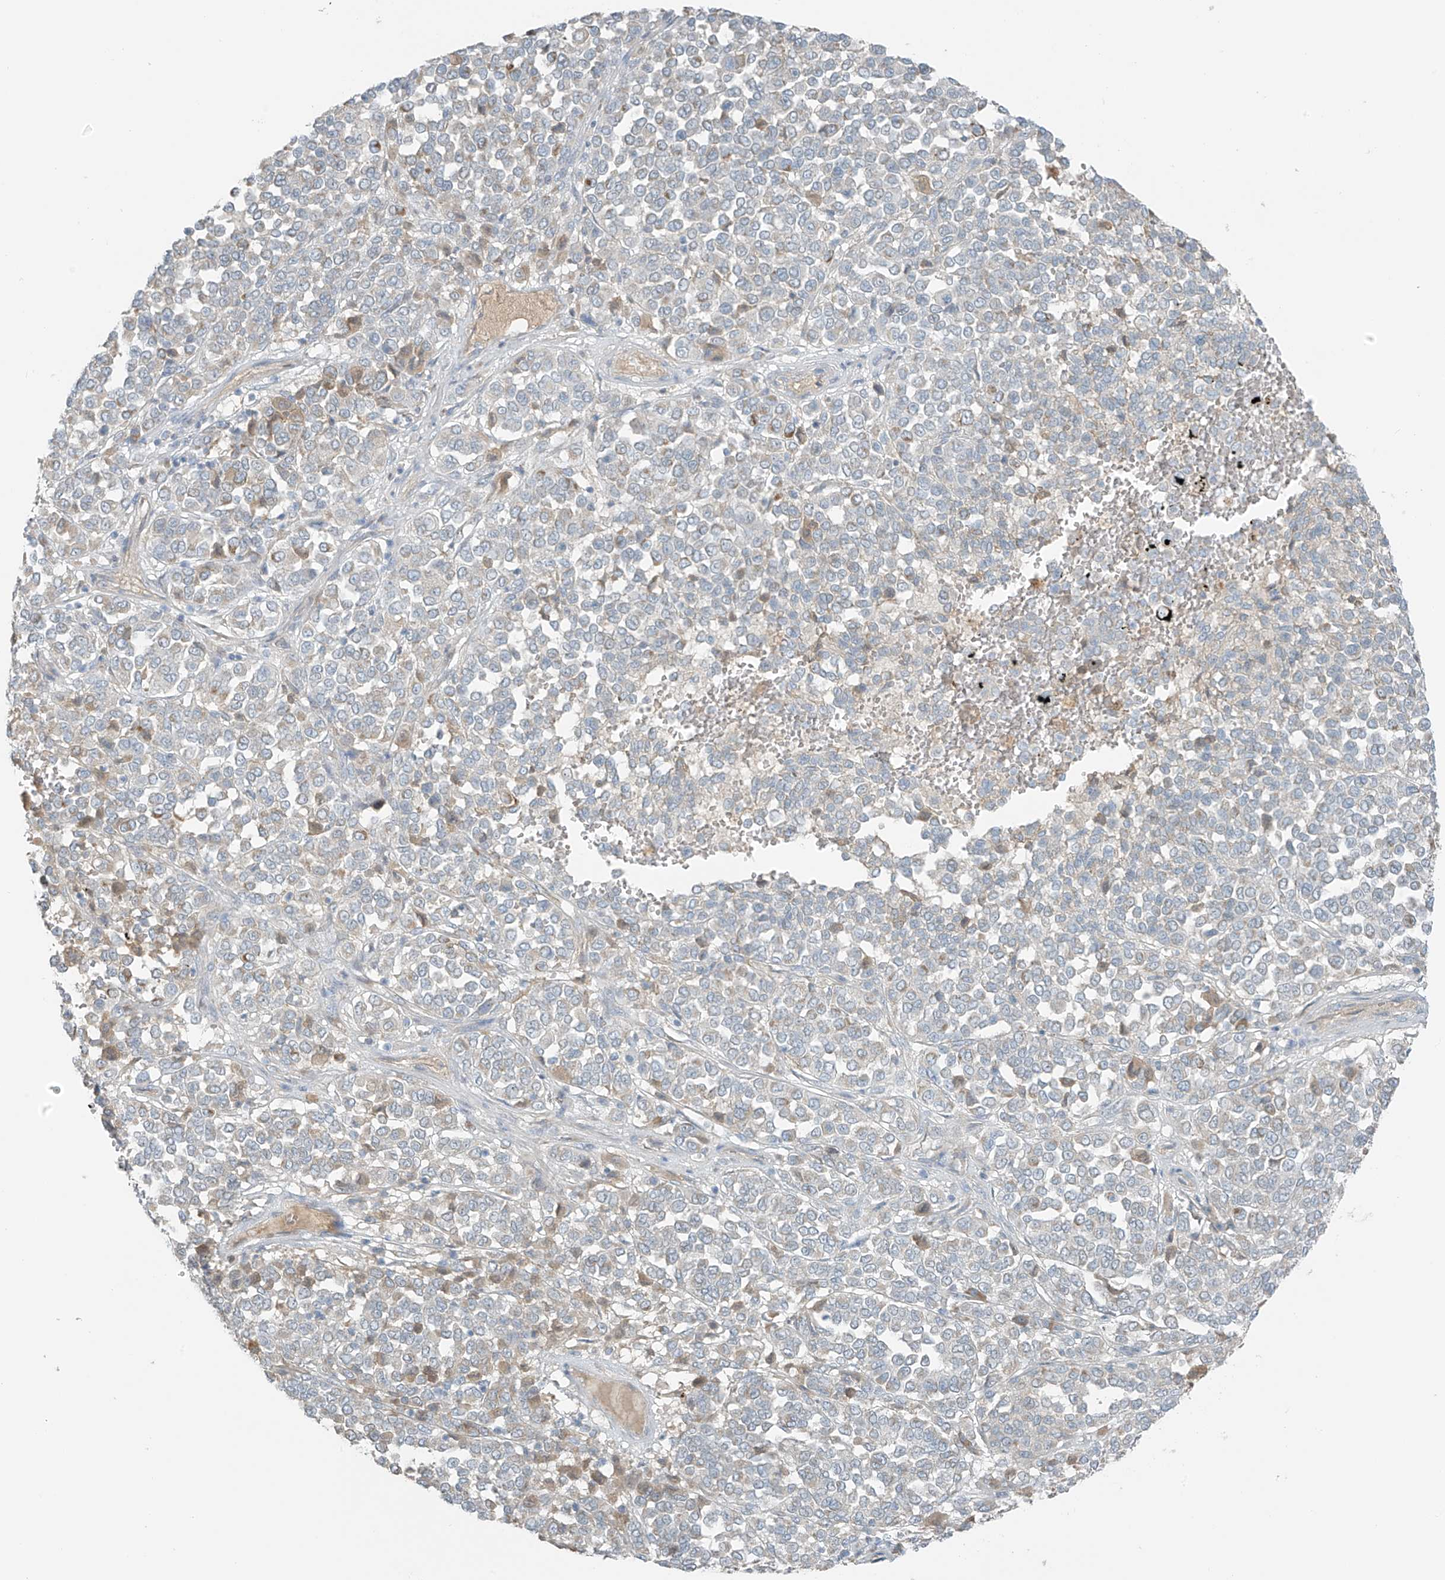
{"staining": {"intensity": "negative", "quantity": "none", "location": "none"}, "tissue": "melanoma", "cell_type": "Tumor cells", "image_type": "cancer", "snomed": [{"axis": "morphology", "description": "Malignant melanoma, Metastatic site"}, {"axis": "topography", "description": "Pancreas"}], "caption": "DAB (3,3'-diaminobenzidine) immunohistochemical staining of human malignant melanoma (metastatic site) displays no significant positivity in tumor cells.", "gene": "FAM131C", "patient": {"sex": "female", "age": 30}}